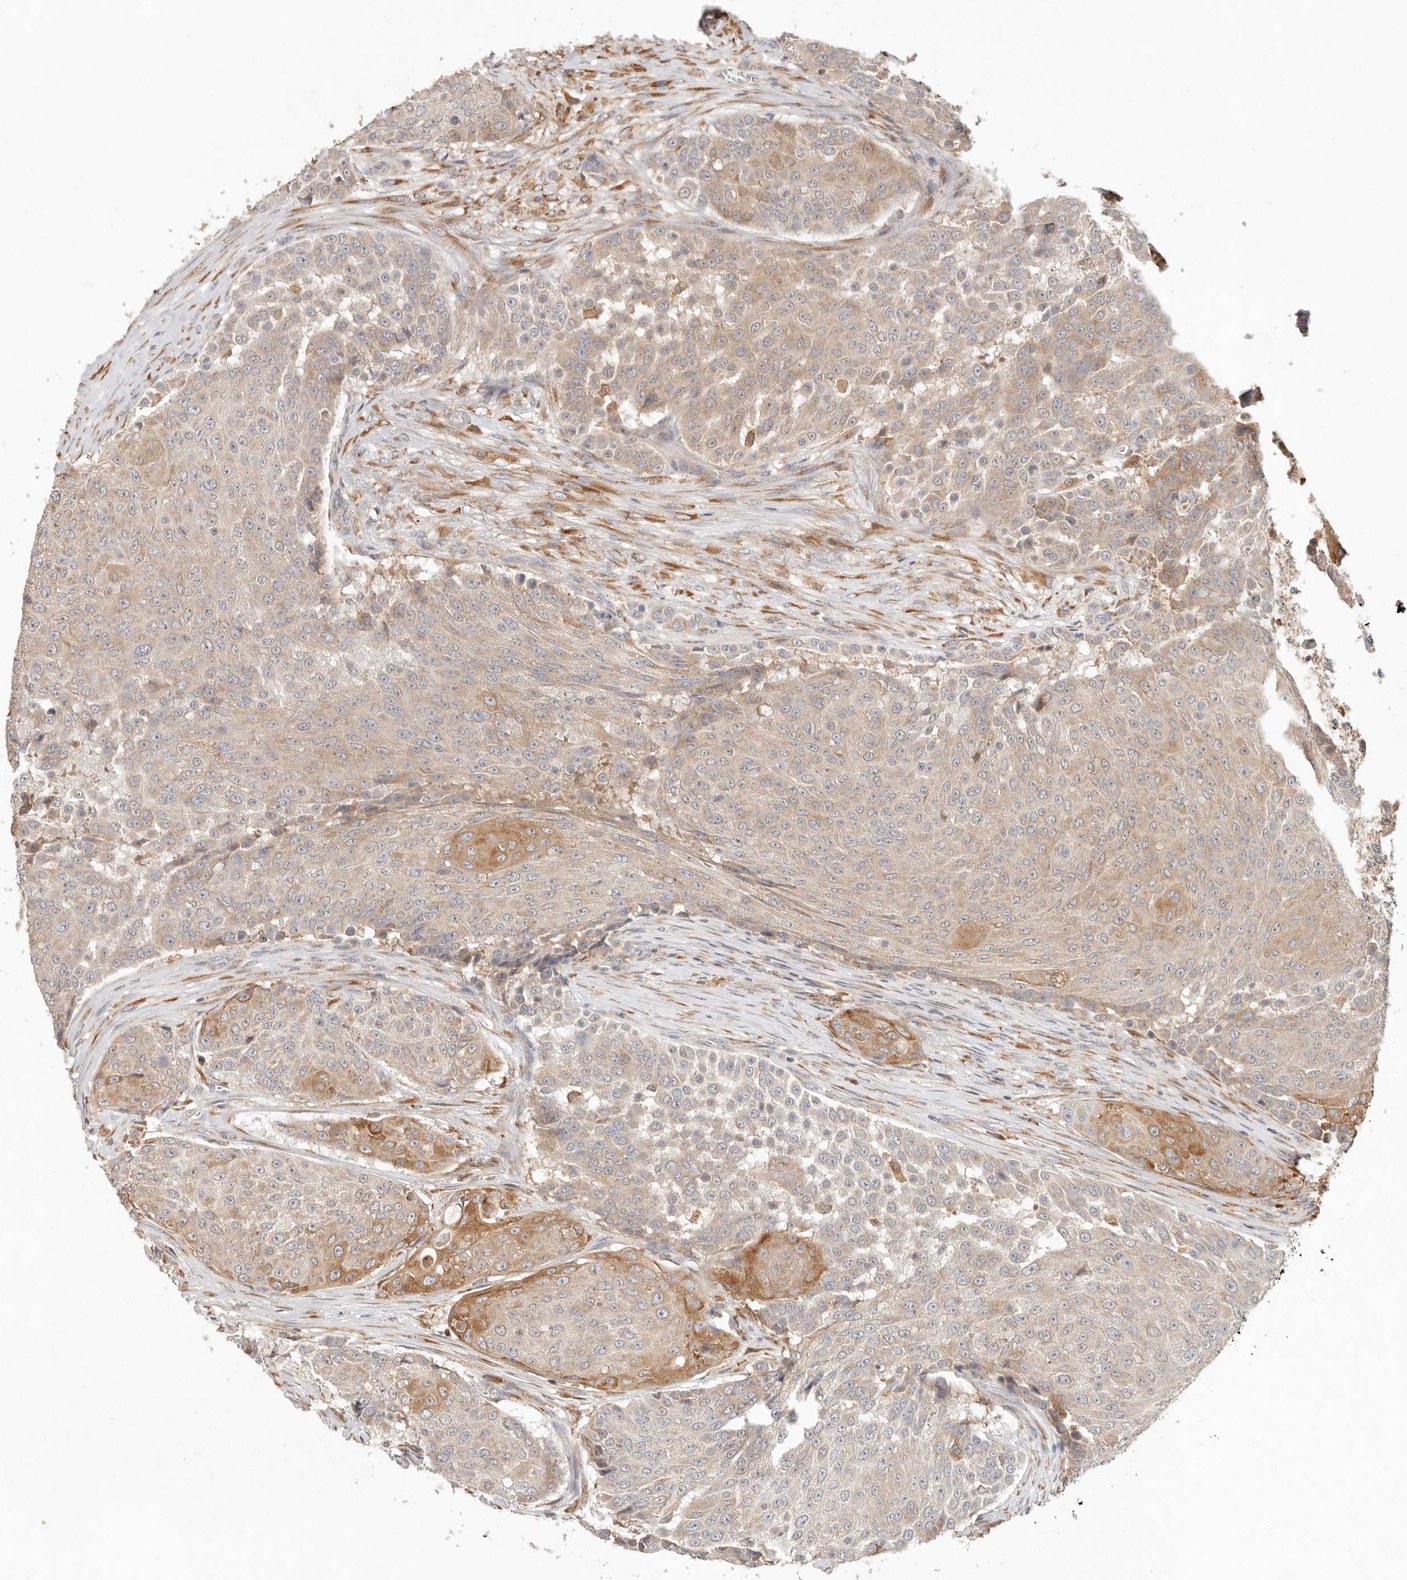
{"staining": {"intensity": "moderate", "quantity": "25%-75%", "location": "cytoplasmic/membranous"}, "tissue": "urothelial cancer", "cell_type": "Tumor cells", "image_type": "cancer", "snomed": [{"axis": "morphology", "description": "Urothelial carcinoma, High grade"}, {"axis": "topography", "description": "Urinary bladder"}], "caption": "Immunohistochemical staining of urothelial cancer shows moderate cytoplasmic/membranous protein staining in about 25%-75% of tumor cells.", "gene": "ARHGEF10L", "patient": {"sex": "female", "age": 63}}